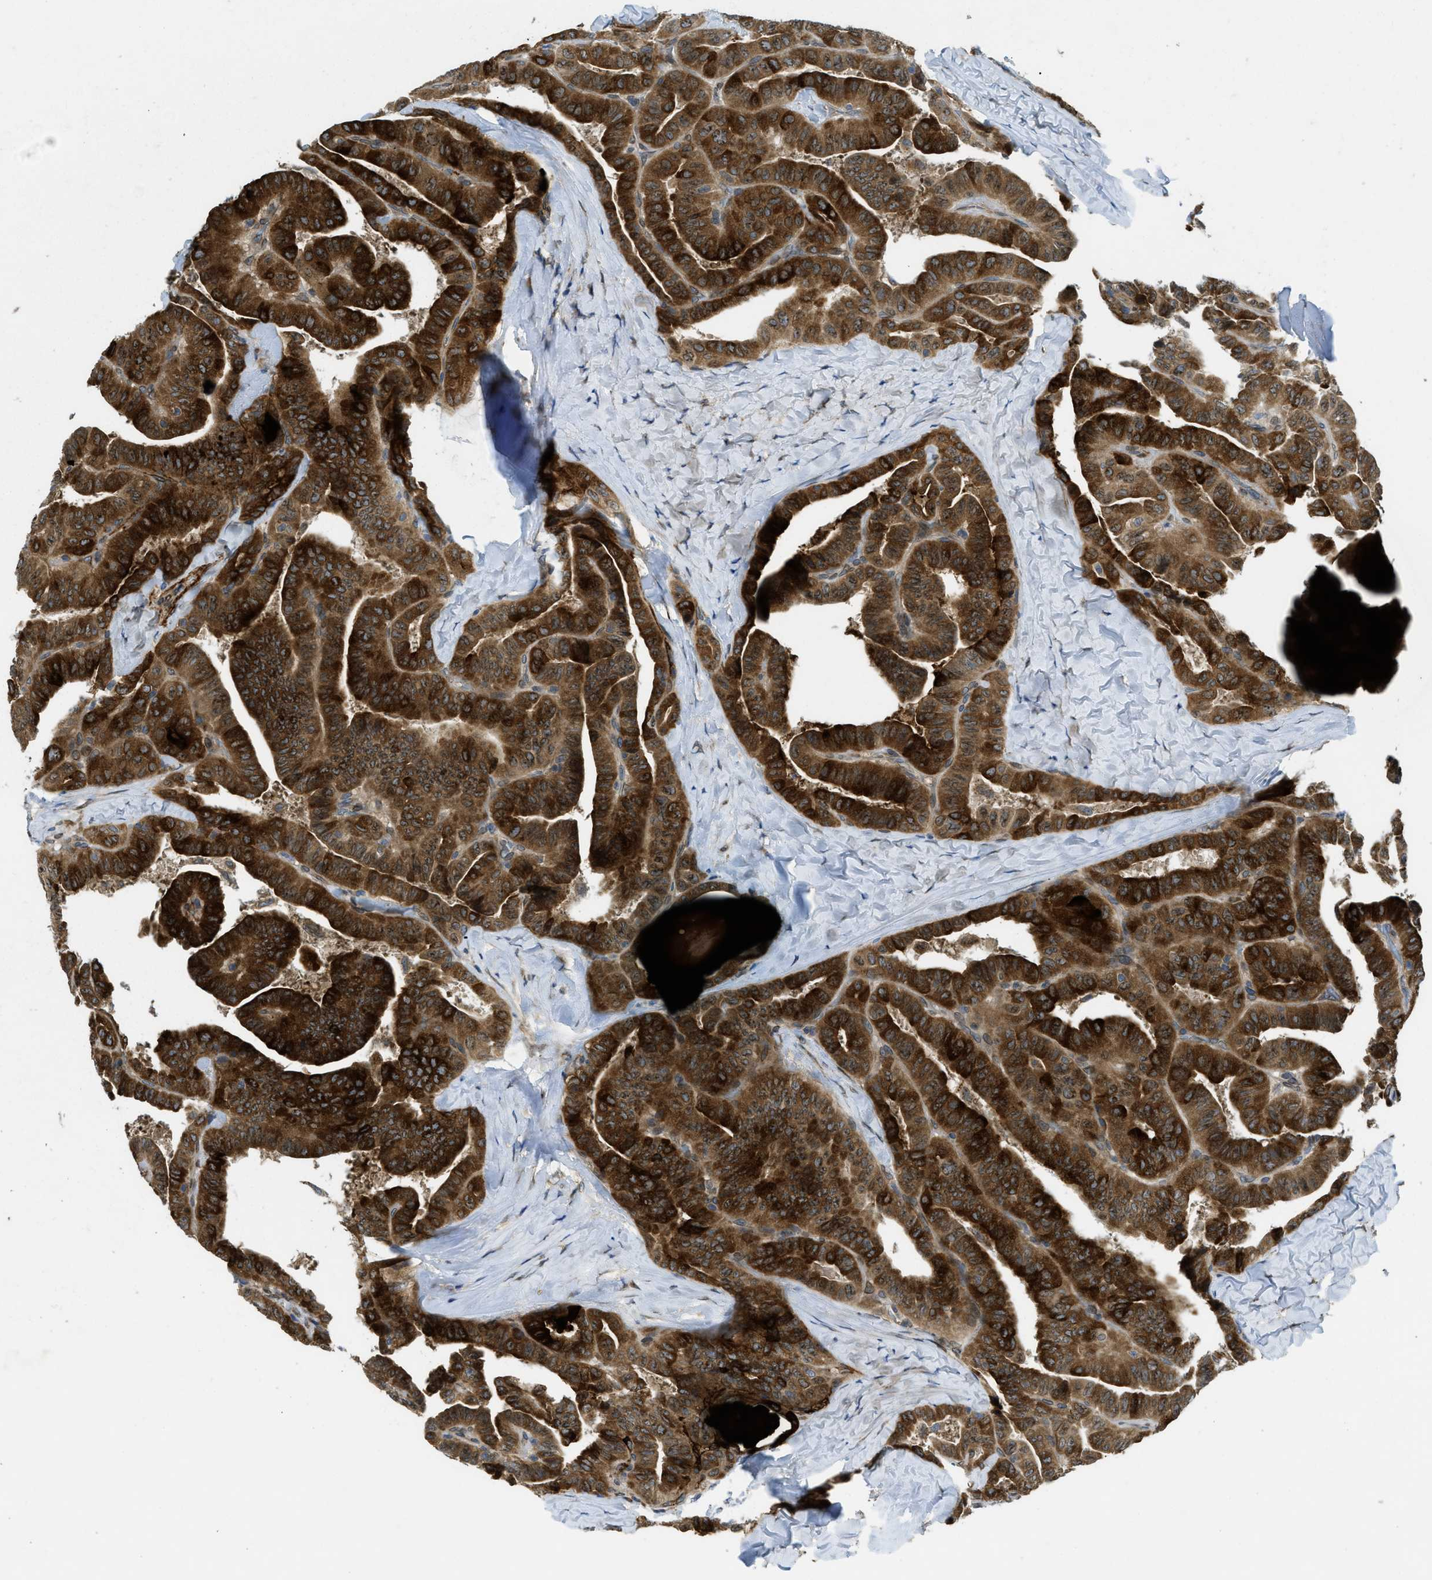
{"staining": {"intensity": "strong", "quantity": ">75%", "location": "cytoplasmic/membranous"}, "tissue": "thyroid cancer", "cell_type": "Tumor cells", "image_type": "cancer", "snomed": [{"axis": "morphology", "description": "Papillary adenocarcinoma, NOS"}, {"axis": "topography", "description": "Thyroid gland"}], "caption": "IHC image of neoplastic tissue: thyroid cancer stained using immunohistochemistry (IHC) shows high levels of strong protein expression localized specifically in the cytoplasmic/membranous of tumor cells, appearing as a cytoplasmic/membranous brown color.", "gene": "EIF2AK3", "patient": {"sex": "male", "age": 77}}